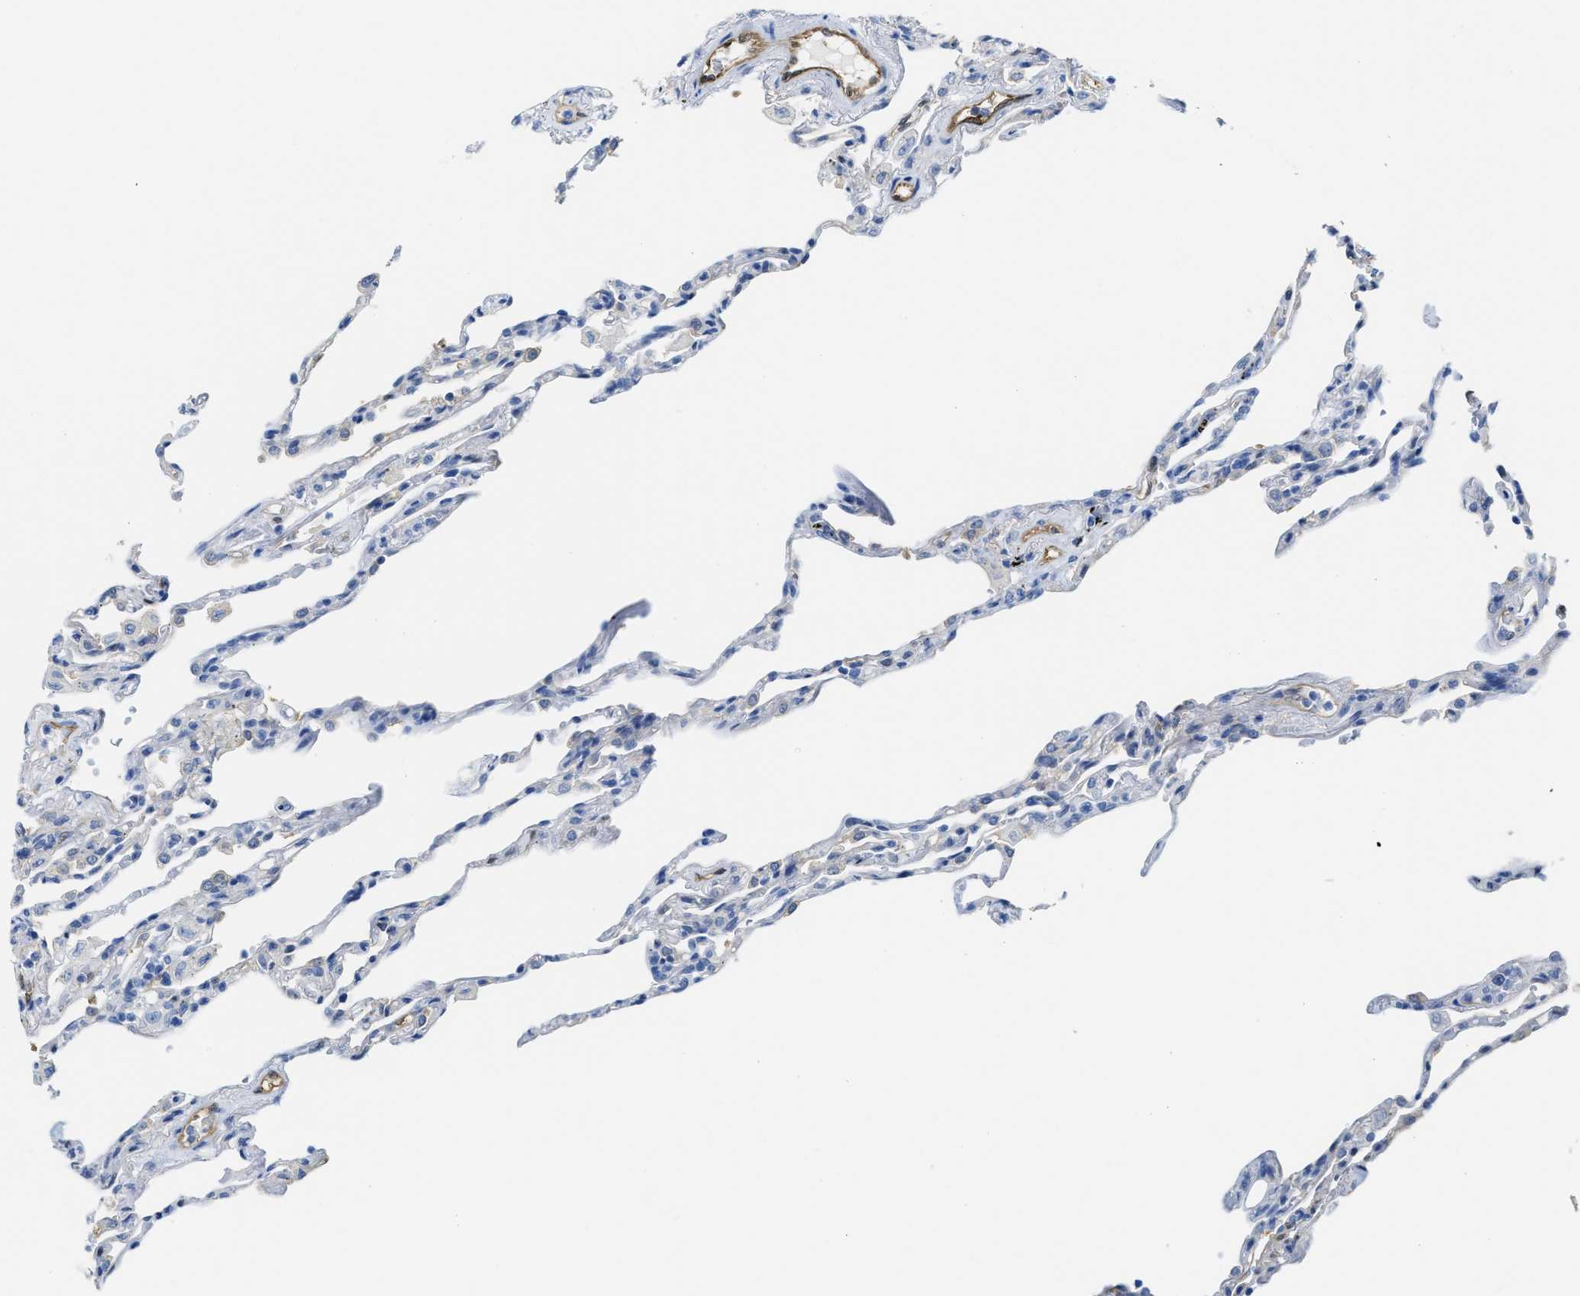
{"staining": {"intensity": "negative", "quantity": "none", "location": "none"}, "tissue": "lung", "cell_type": "Alveolar cells", "image_type": "normal", "snomed": [{"axis": "morphology", "description": "Normal tissue, NOS"}, {"axis": "topography", "description": "Lung"}], "caption": "High power microscopy histopathology image of an immunohistochemistry (IHC) image of normal lung, revealing no significant positivity in alveolar cells.", "gene": "ASS1", "patient": {"sex": "male", "age": 59}}